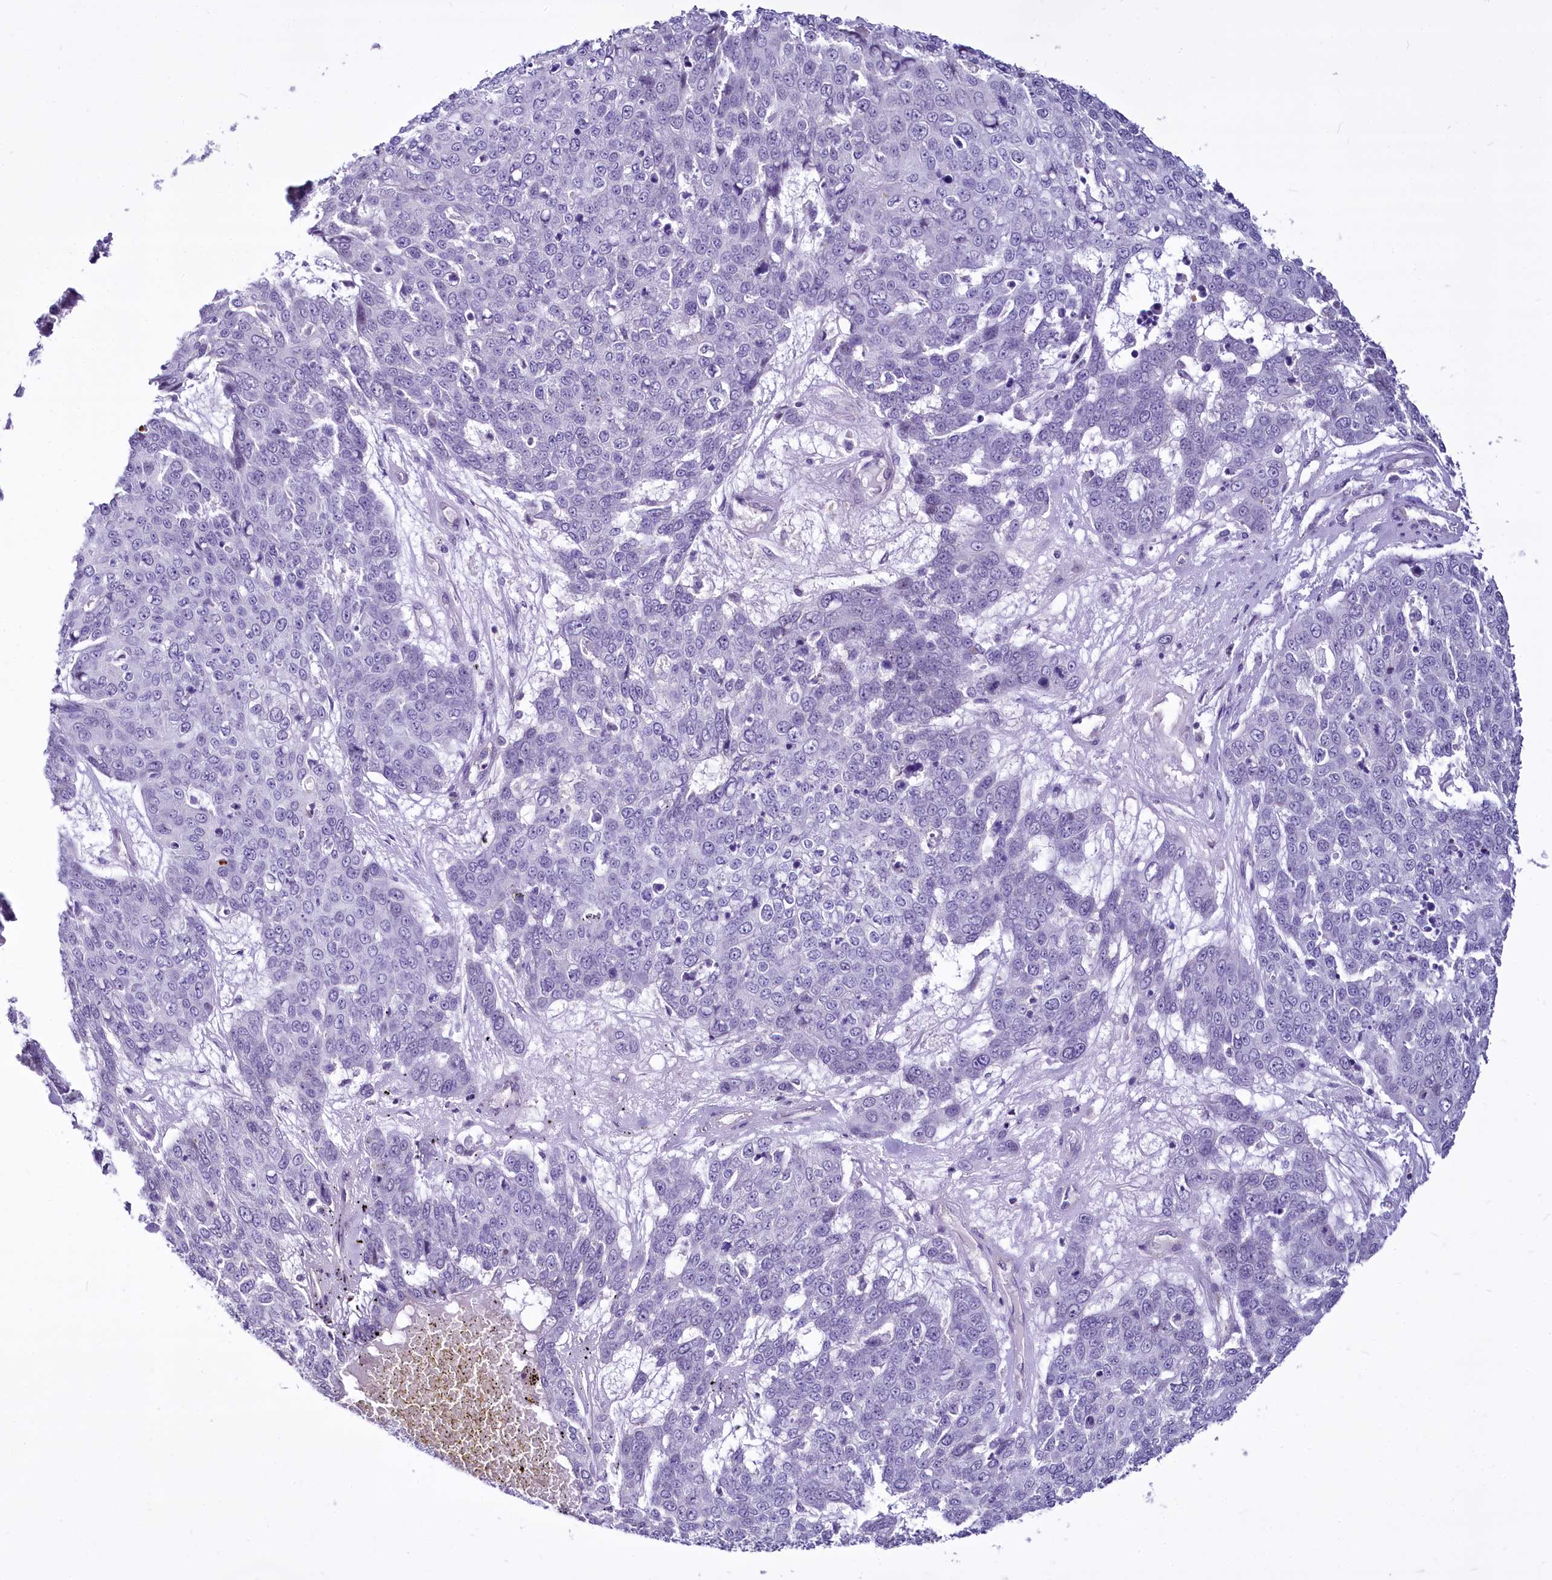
{"staining": {"intensity": "negative", "quantity": "none", "location": "none"}, "tissue": "skin cancer", "cell_type": "Tumor cells", "image_type": "cancer", "snomed": [{"axis": "morphology", "description": "Squamous cell carcinoma, NOS"}, {"axis": "topography", "description": "Skin"}], "caption": "A micrograph of human skin cancer (squamous cell carcinoma) is negative for staining in tumor cells.", "gene": "BANK1", "patient": {"sex": "male", "age": 71}}